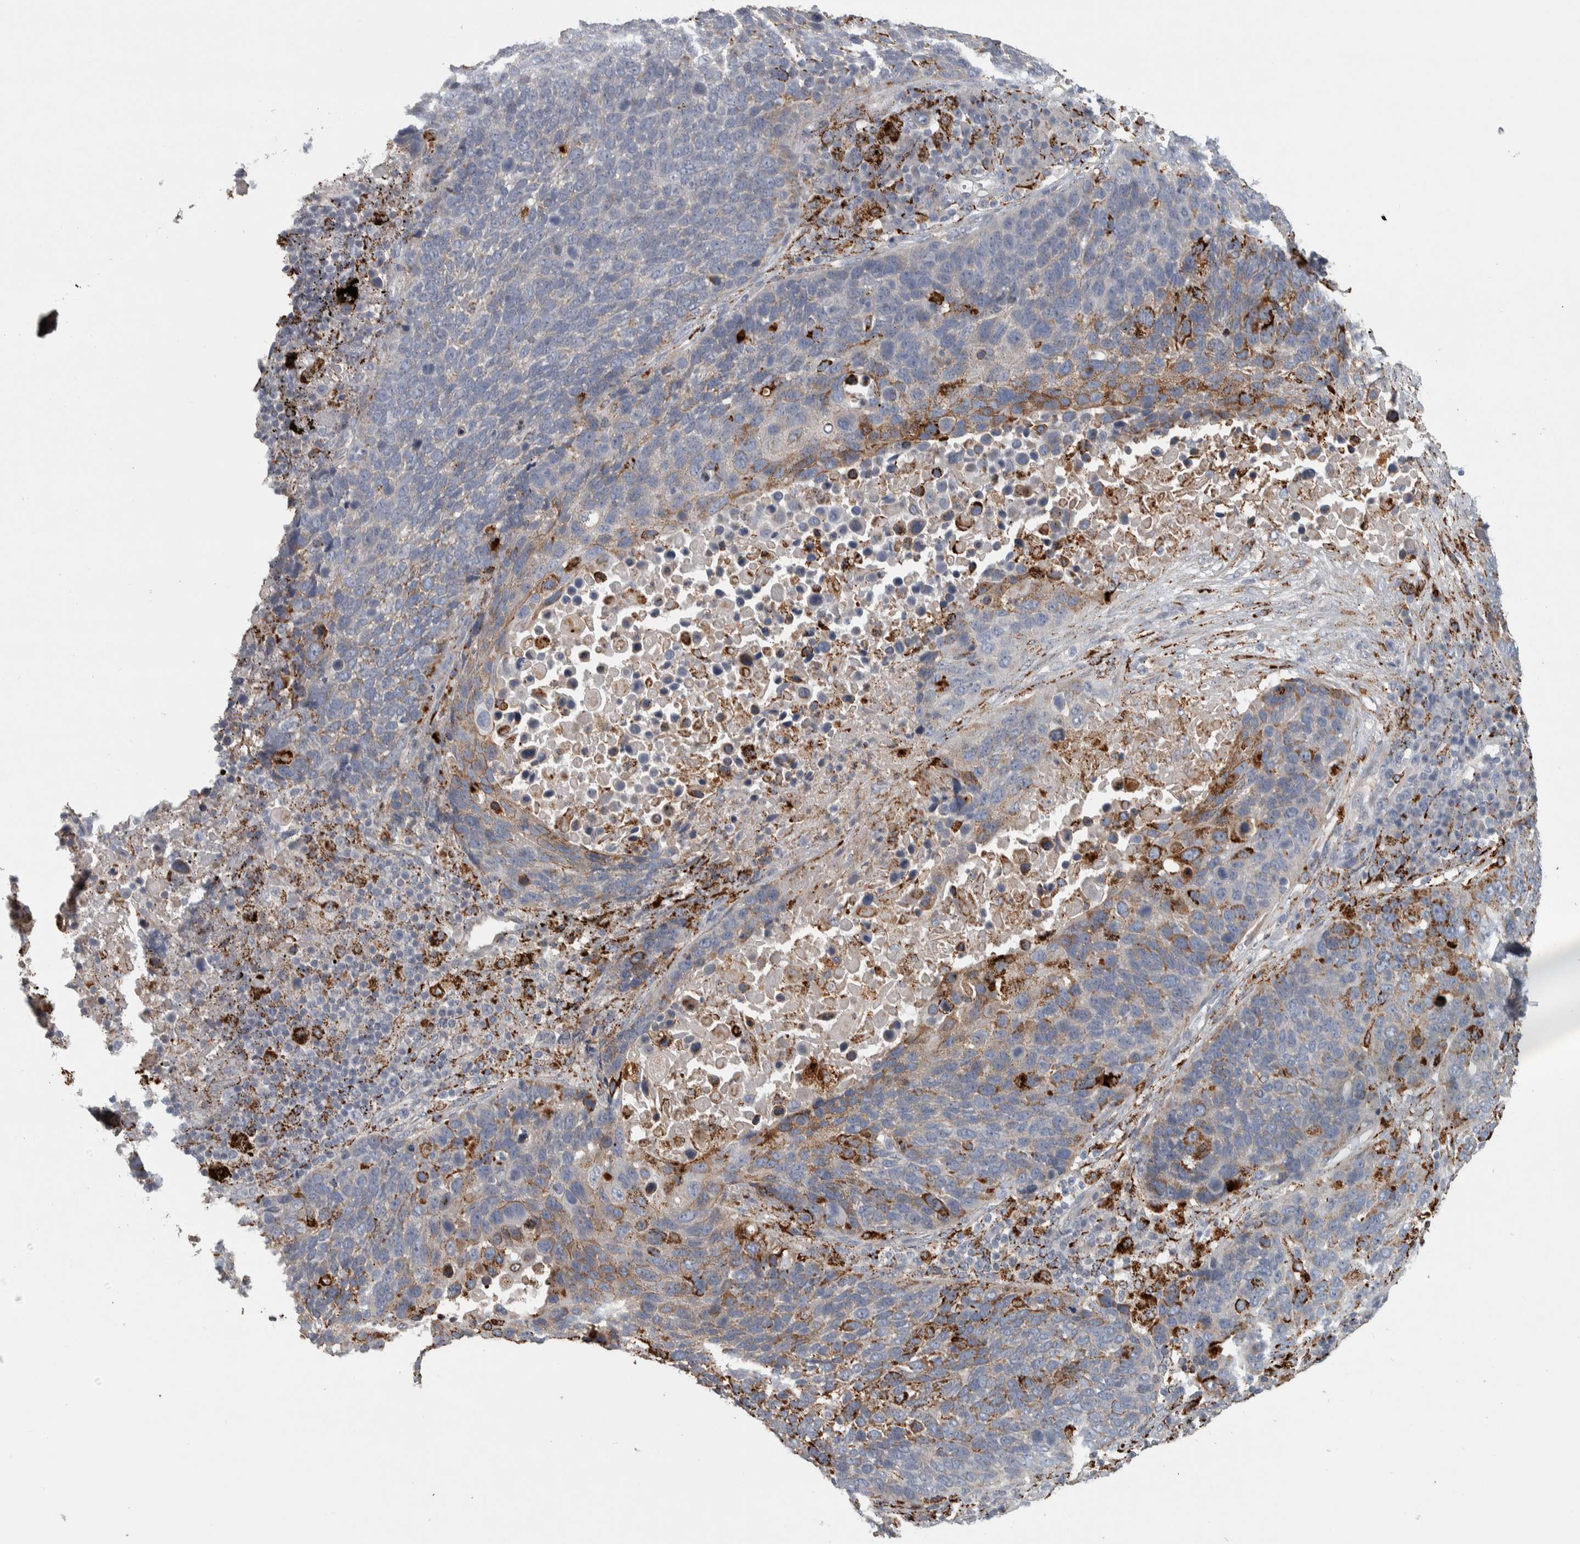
{"staining": {"intensity": "moderate", "quantity": "<25%", "location": "cytoplasmic/membranous"}, "tissue": "lung cancer", "cell_type": "Tumor cells", "image_type": "cancer", "snomed": [{"axis": "morphology", "description": "Squamous cell carcinoma, NOS"}, {"axis": "topography", "description": "Lung"}], "caption": "Lung squamous cell carcinoma tissue displays moderate cytoplasmic/membranous staining in about <25% of tumor cells, visualized by immunohistochemistry.", "gene": "FAM78A", "patient": {"sex": "male", "age": 66}}